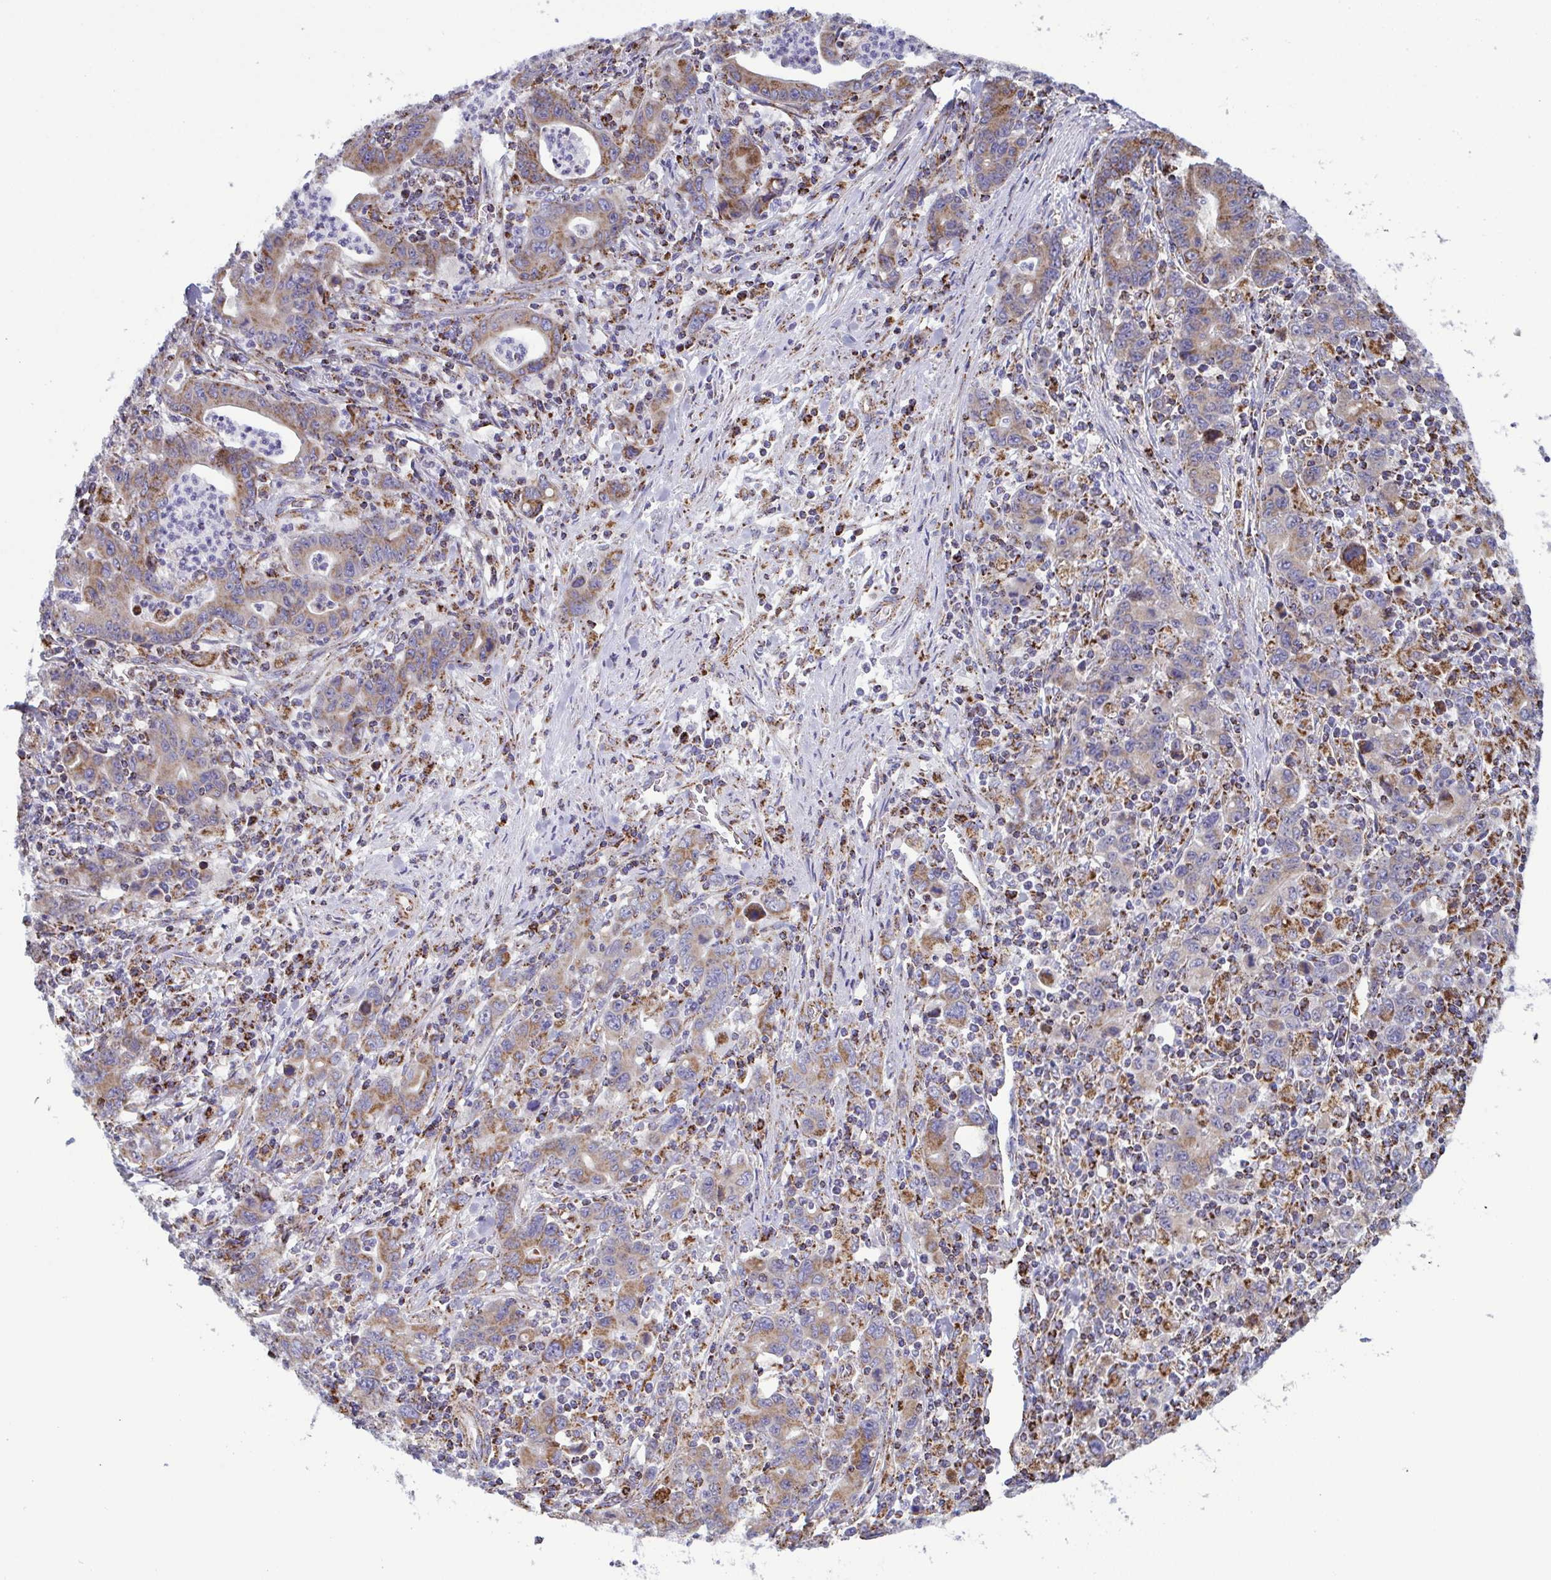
{"staining": {"intensity": "weak", "quantity": "25%-75%", "location": "cytoplasmic/membranous"}, "tissue": "stomach cancer", "cell_type": "Tumor cells", "image_type": "cancer", "snomed": [{"axis": "morphology", "description": "Adenocarcinoma, NOS"}, {"axis": "topography", "description": "Stomach, upper"}], "caption": "Protein staining of stomach cancer tissue demonstrates weak cytoplasmic/membranous staining in about 25%-75% of tumor cells. The staining was performed using DAB, with brown indicating positive protein expression. Nuclei are stained blue with hematoxylin.", "gene": "CSDE1", "patient": {"sex": "male", "age": 69}}